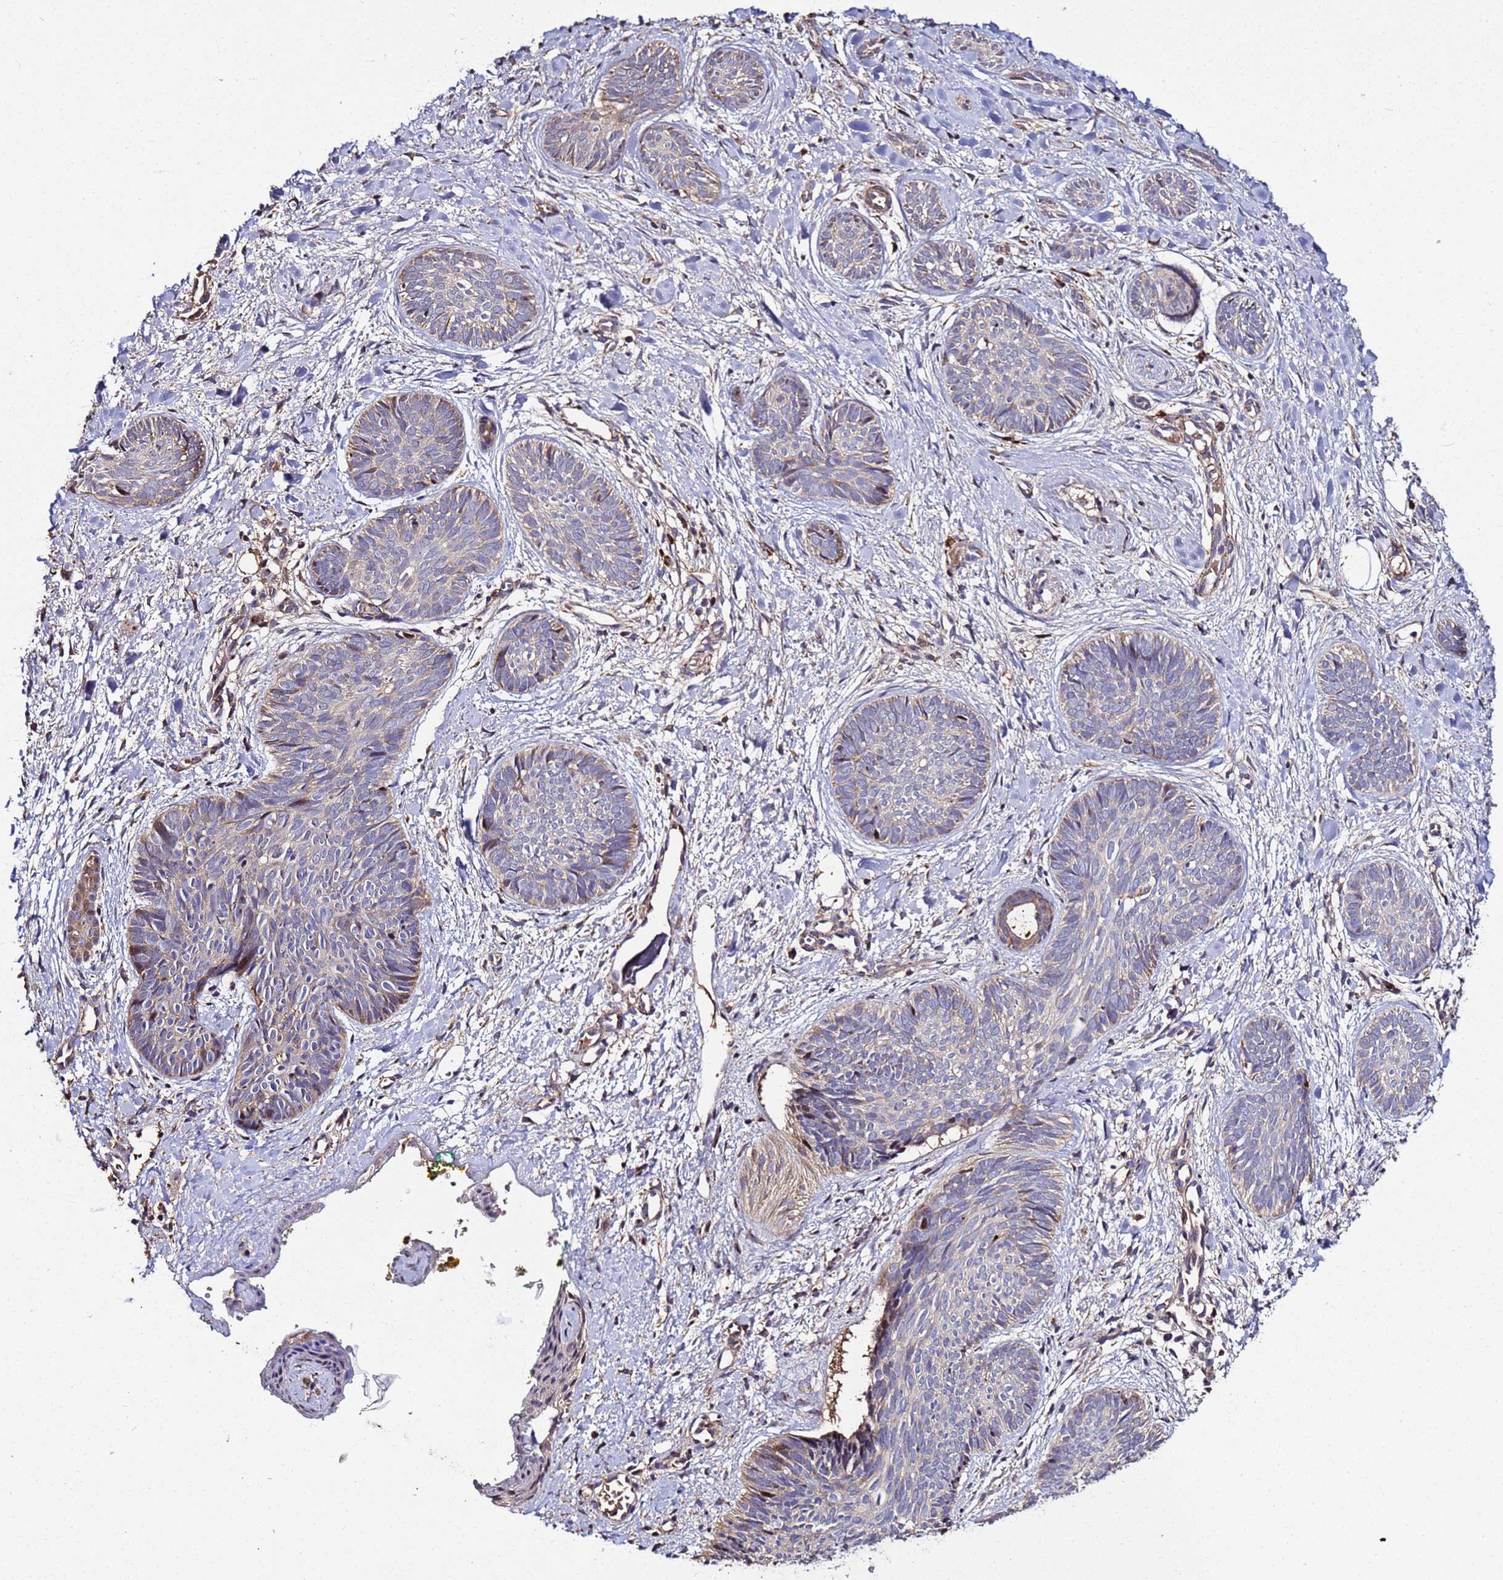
{"staining": {"intensity": "weak", "quantity": "<25%", "location": "cytoplasmic/membranous"}, "tissue": "skin cancer", "cell_type": "Tumor cells", "image_type": "cancer", "snomed": [{"axis": "morphology", "description": "Basal cell carcinoma"}, {"axis": "topography", "description": "Skin"}], "caption": "Immunohistochemistry of skin basal cell carcinoma exhibits no staining in tumor cells.", "gene": "WNK4", "patient": {"sex": "female", "age": 81}}